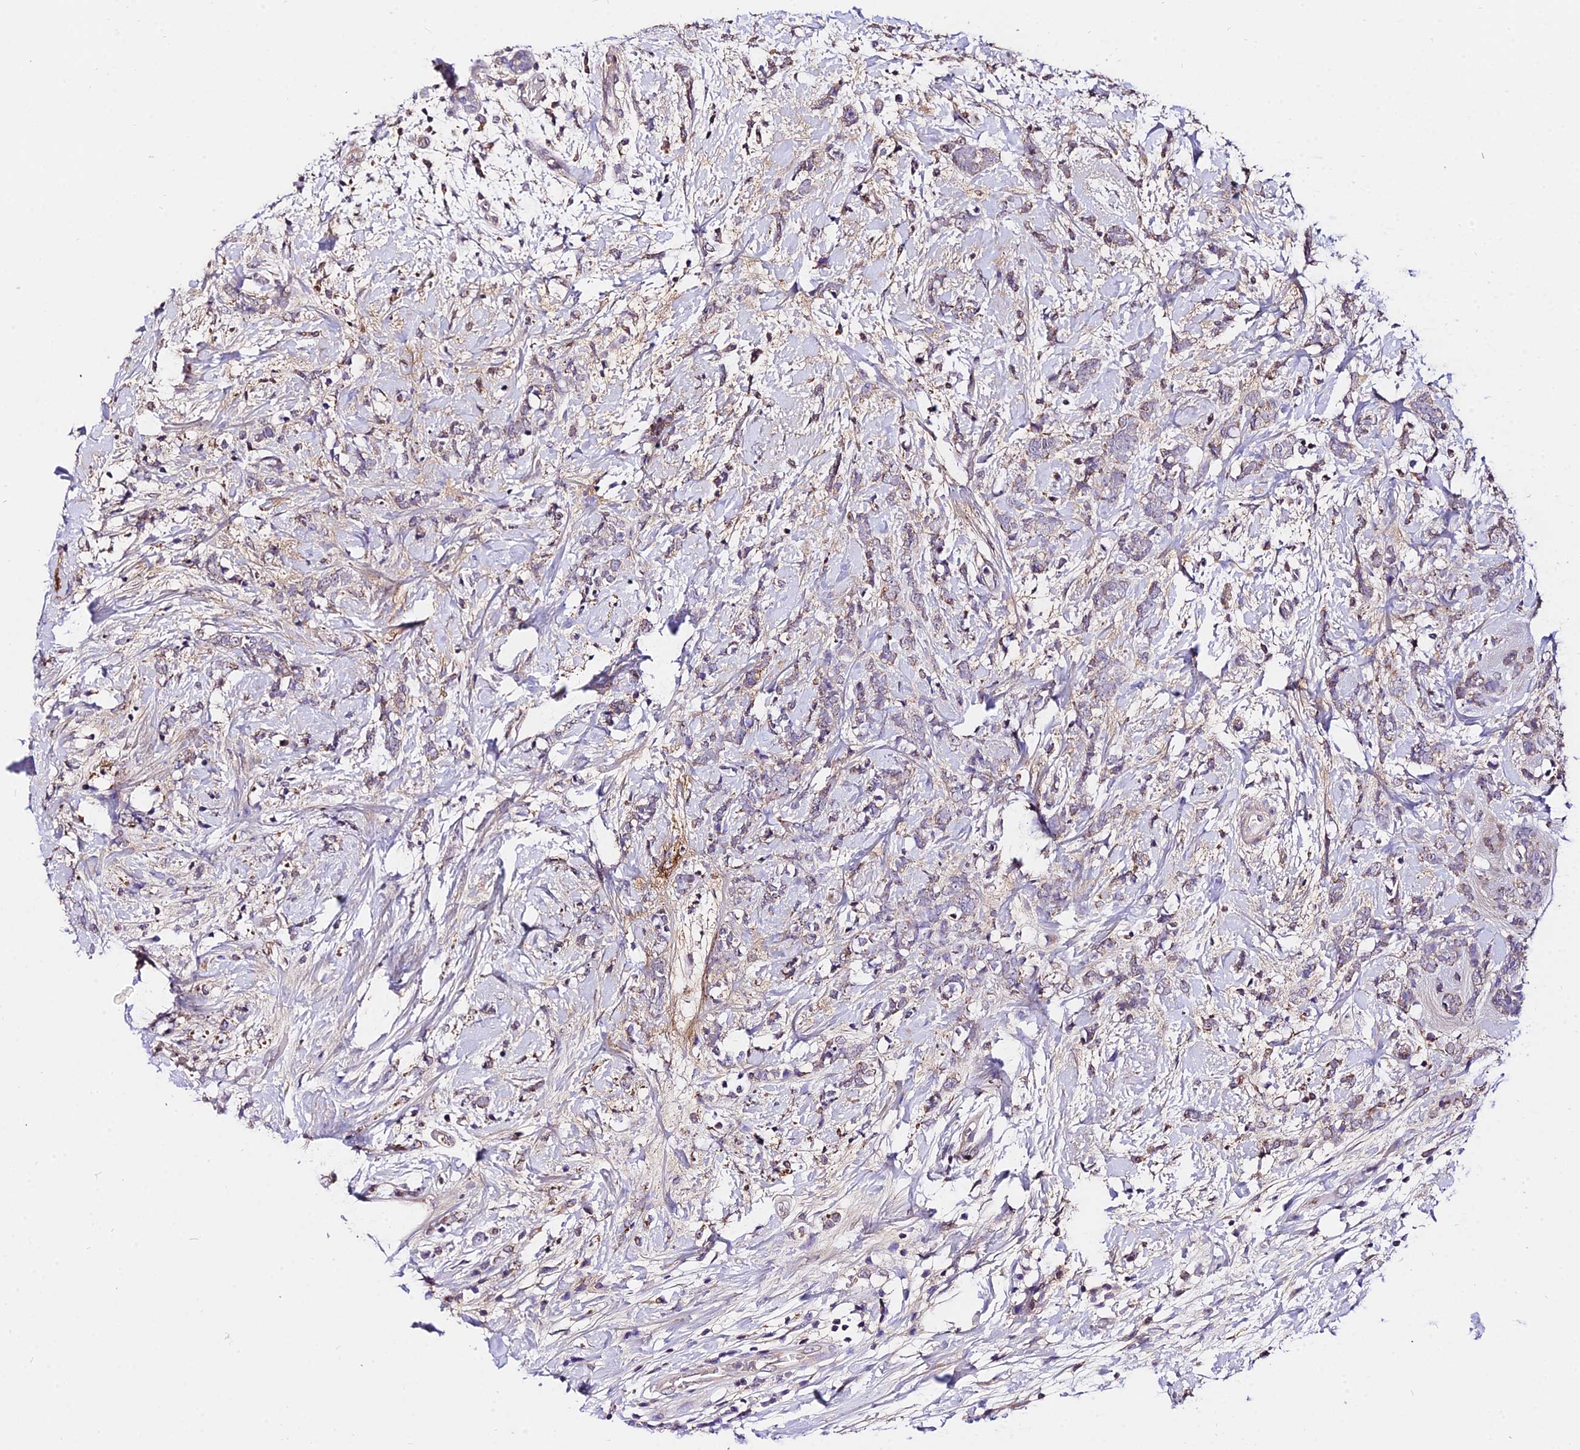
{"staining": {"intensity": "weak", "quantity": "<25%", "location": "cytoplasmic/membranous"}, "tissue": "breast cancer", "cell_type": "Tumor cells", "image_type": "cancer", "snomed": [{"axis": "morphology", "description": "Lobular carcinoma"}, {"axis": "topography", "description": "Breast"}], "caption": "IHC histopathology image of neoplastic tissue: breast cancer stained with DAB reveals no significant protein staining in tumor cells.", "gene": "WDR5B", "patient": {"sex": "female", "age": 58}}